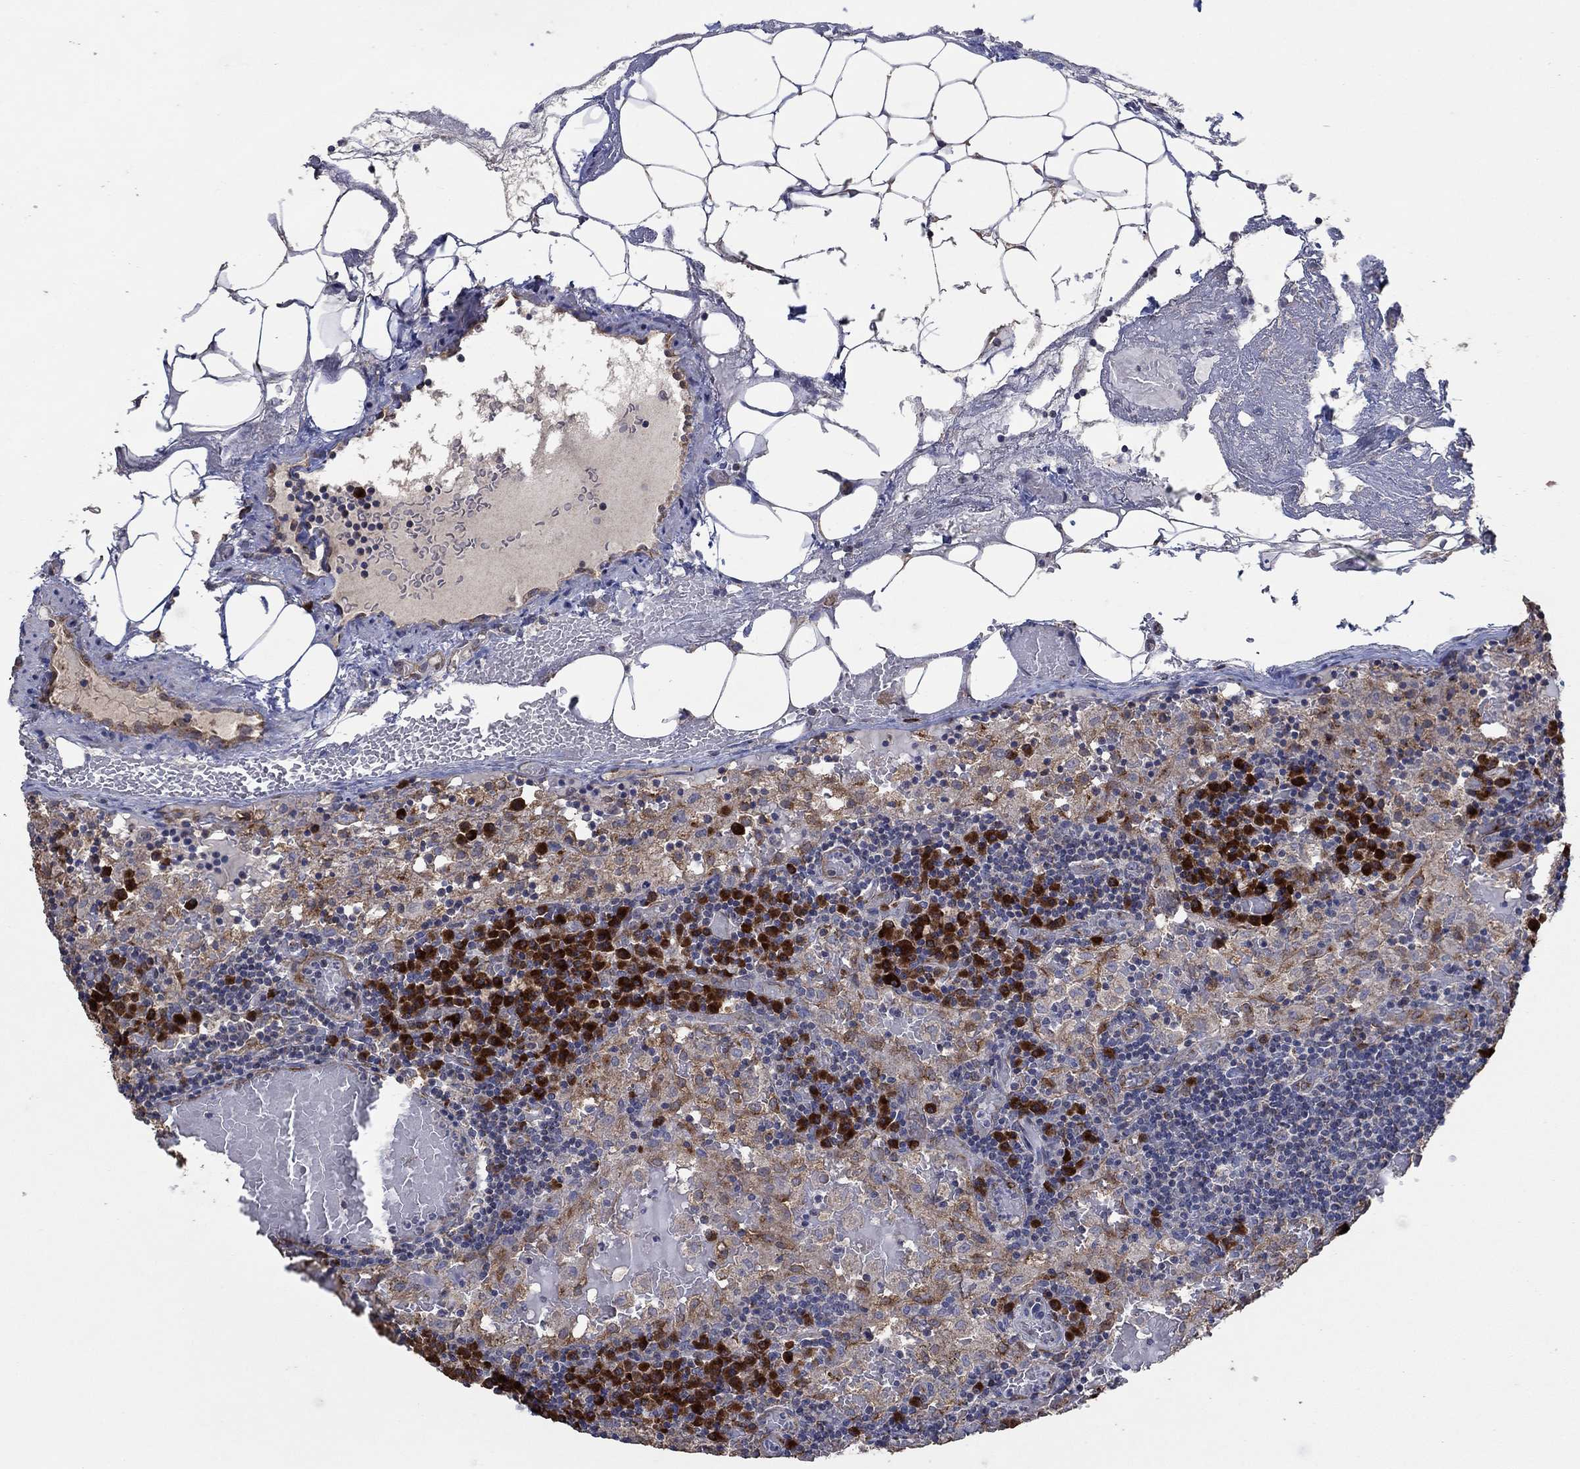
{"staining": {"intensity": "moderate", "quantity": "<25%", "location": "cytoplasmic/membranous"}, "tissue": "lymph node", "cell_type": "Germinal center cells", "image_type": "normal", "snomed": [{"axis": "morphology", "description": "Normal tissue, NOS"}, {"axis": "topography", "description": "Lymph node"}], "caption": "Immunohistochemical staining of benign human lymph node displays moderate cytoplasmic/membranous protein expression in approximately <25% of germinal center cells. (DAB IHC, brown staining for protein, blue staining for nuclei).", "gene": "HID1", "patient": {"sex": "male", "age": 62}}